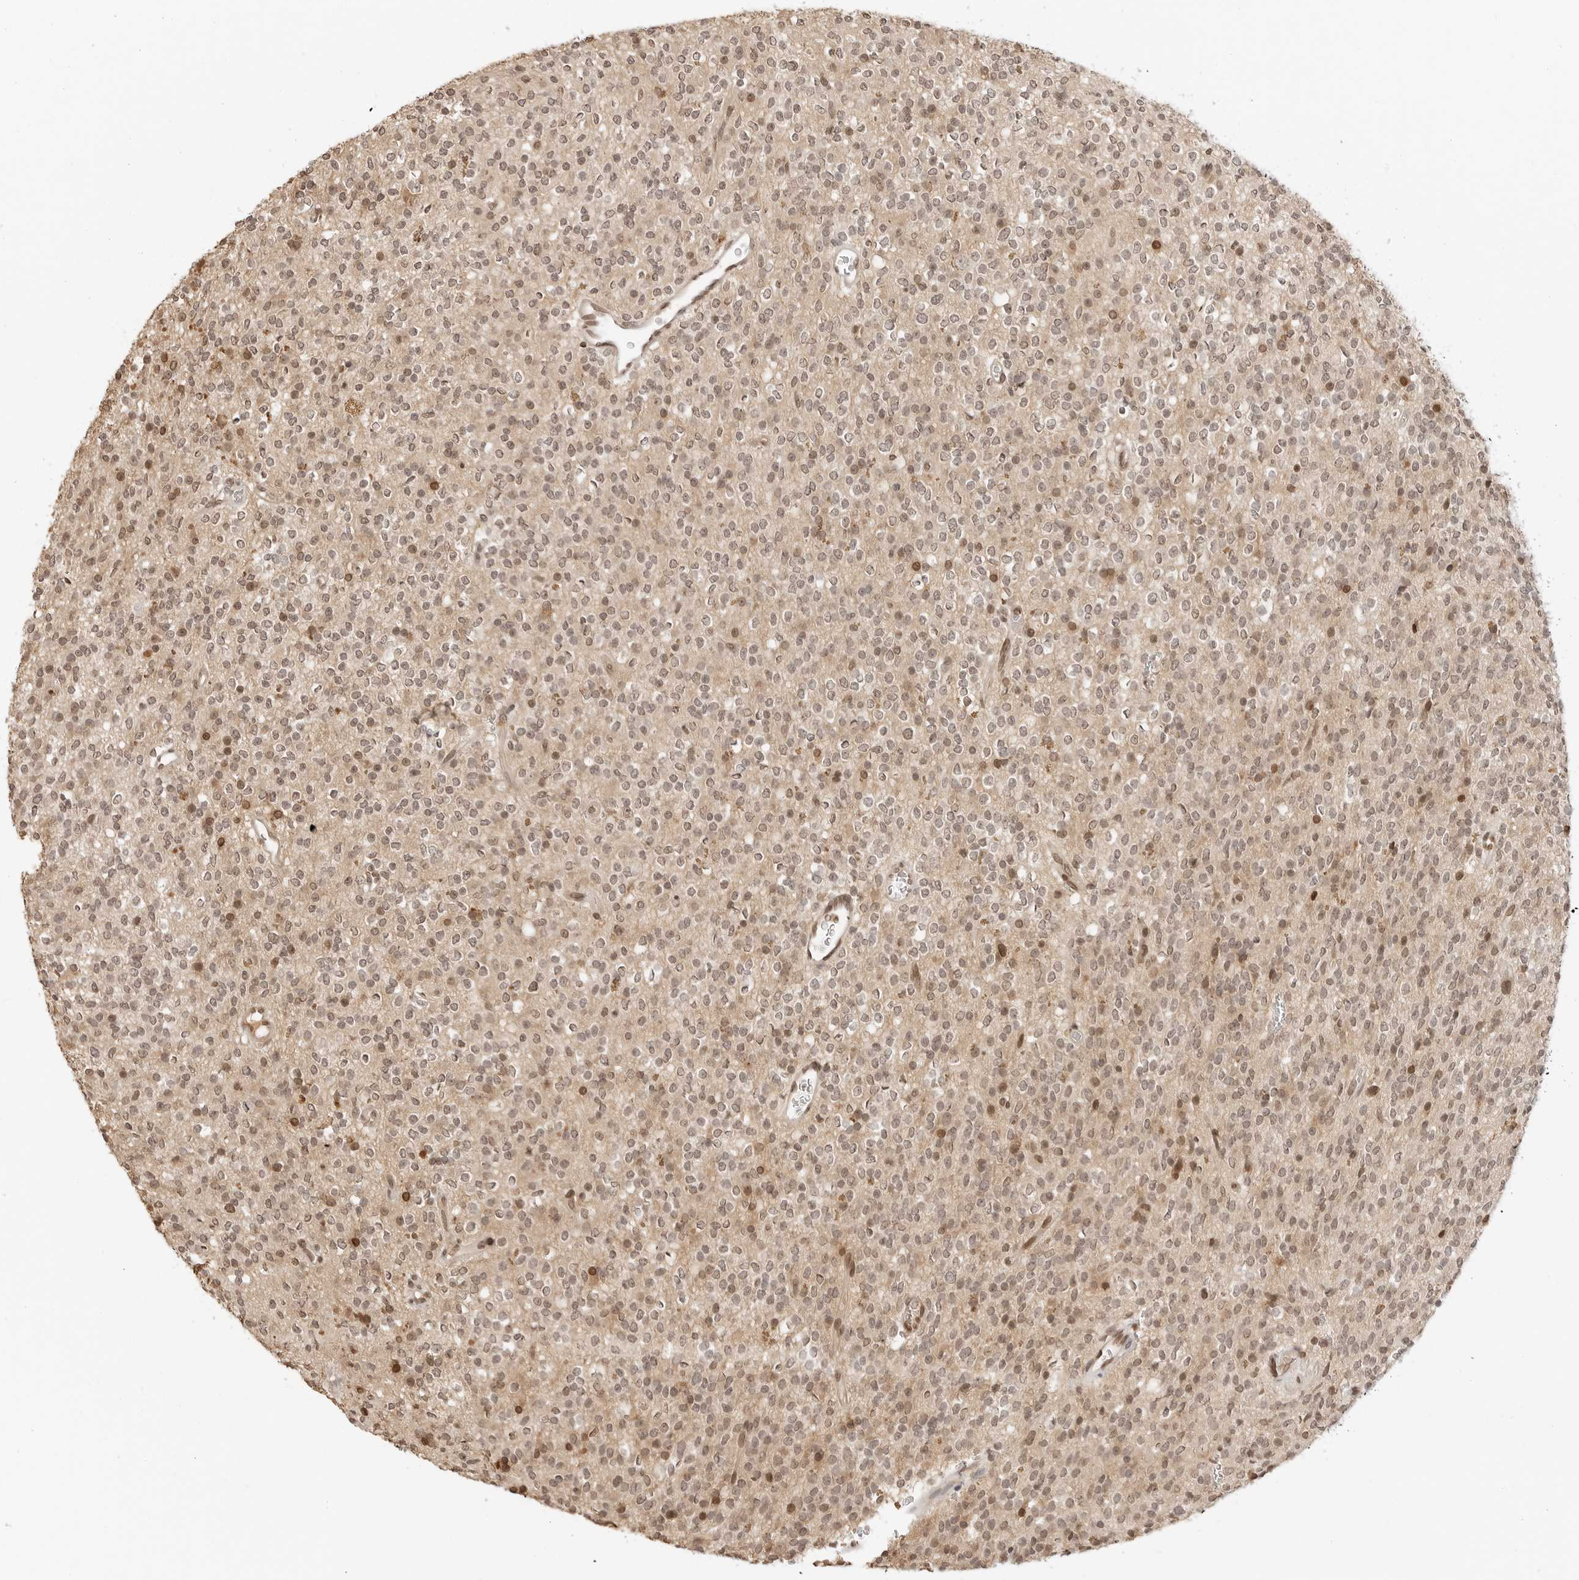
{"staining": {"intensity": "moderate", "quantity": ">75%", "location": "nuclear"}, "tissue": "glioma", "cell_type": "Tumor cells", "image_type": "cancer", "snomed": [{"axis": "morphology", "description": "Glioma, malignant, High grade"}, {"axis": "topography", "description": "Brain"}], "caption": "This is an image of immunohistochemistry (IHC) staining of malignant high-grade glioma, which shows moderate positivity in the nuclear of tumor cells.", "gene": "POLH", "patient": {"sex": "male", "age": 34}}